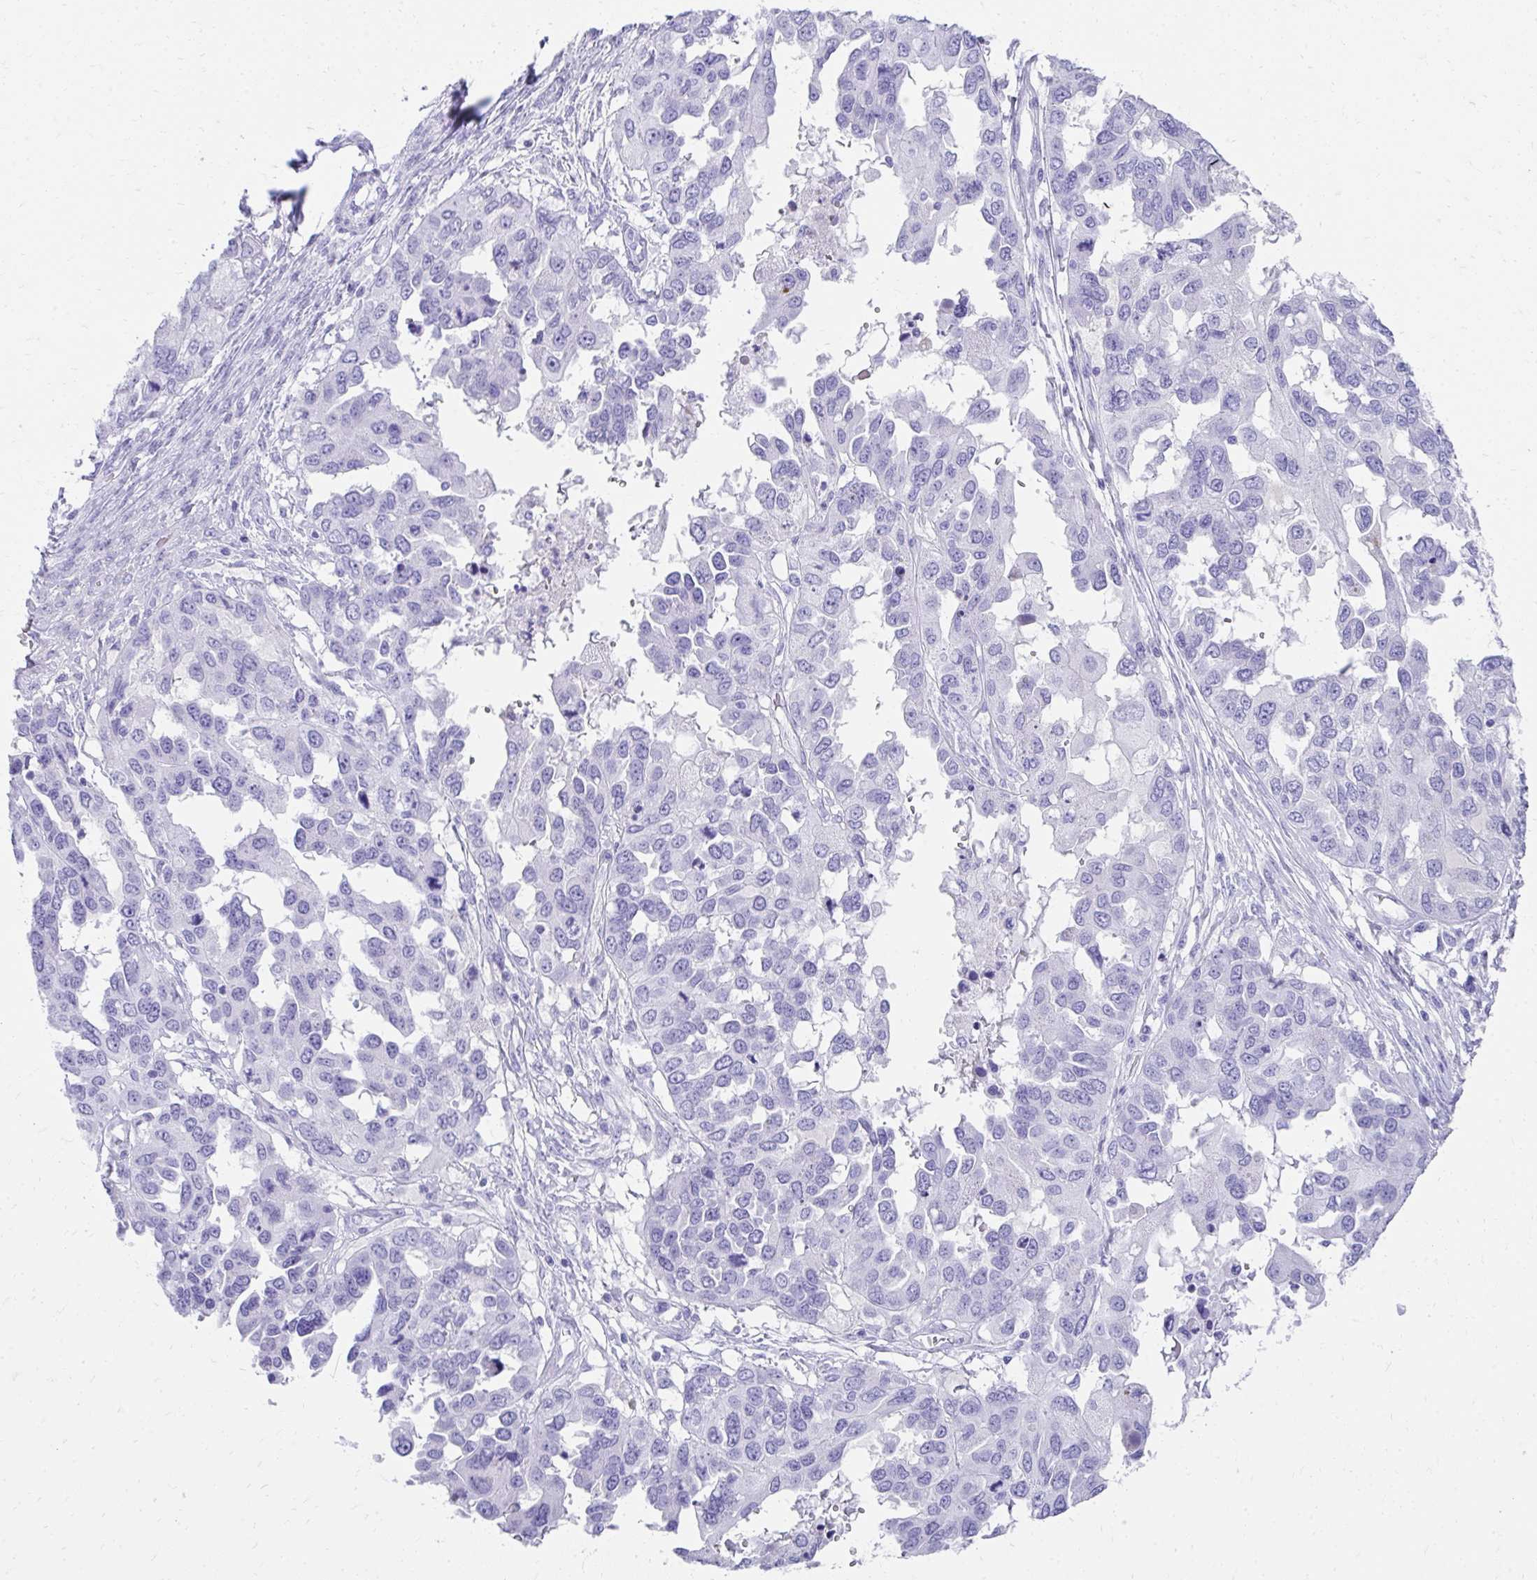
{"staining": {"intensity": "negative", "quantity": "none", "location": "none"}, "tissue": "ovarian cancer", "cell_type": "Tumor cells", "image_type": "cancer", "snomed": [{"axis": "morphology", "description": "Cystadenocarcinoma, serous, NOS"}, {"axis": "topography", "description": "Ovary"}], "caption": "This is a photomicrograph of immunohistochemistry (IHC) staining of ovarian cancer, which shows no staining in tumor cells.", "gene": "TNNT1", "patient": {"sex": "female", "age": 53}}